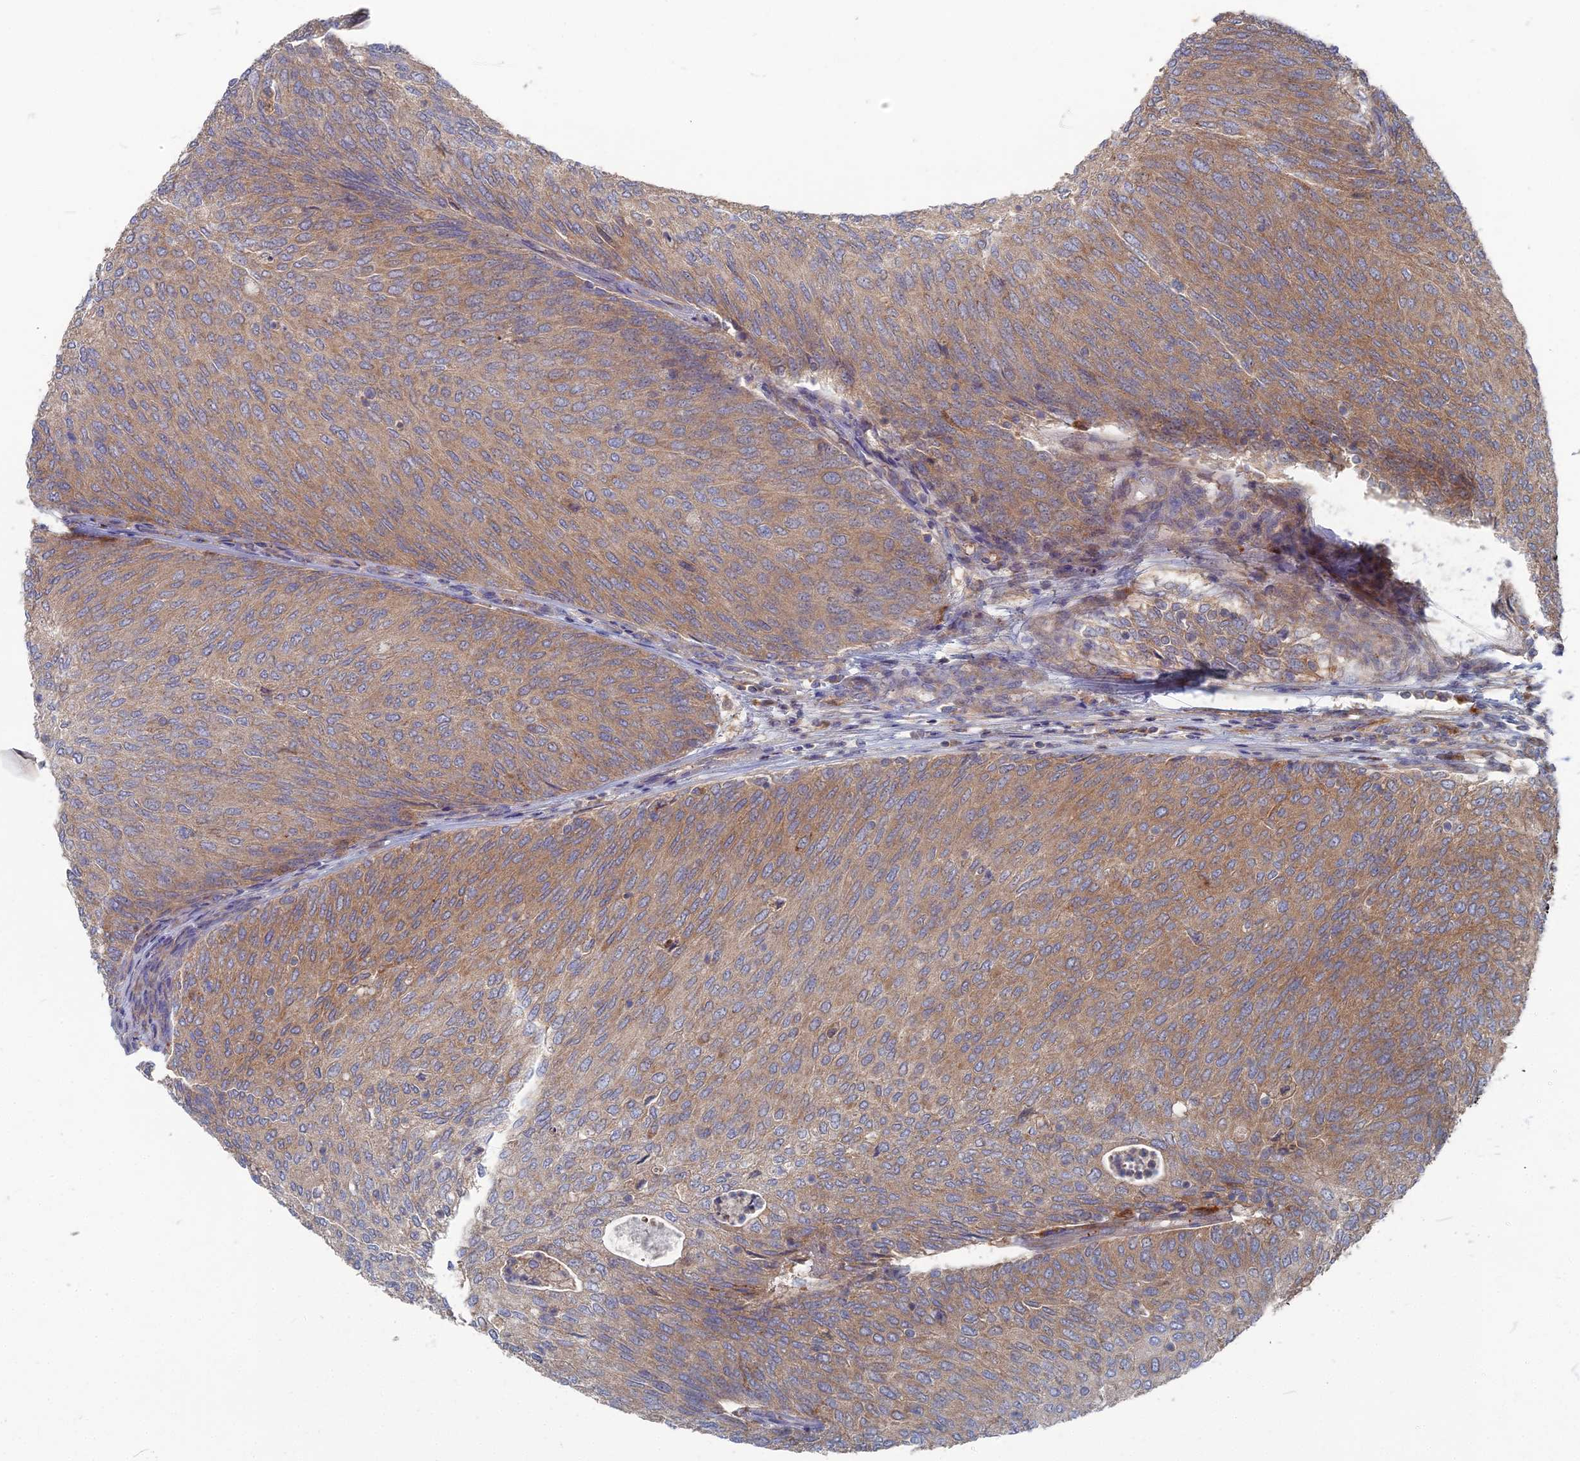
{"staining": {"intensity": "moderate", "quantity": ">75%", "location": "cytoplasmic/membranous"}, "tissue": "urothelial cancer", "cell_type": "Tumor cells", "image_type": "cancer", "snomed": [{"axis": "morphology", "description": "Urothelial carcinoma, Low grade"}, {"axis": "topography", "description": "Urinary bladder"}], "caption": "There is medium levels of moderate cytoplasmic/membranous positivity in tumor cells of urothelial cancer, as demonstrated by immunohistochemical staining (brown color).", "gene": "PPCDC", "patient": {"sex": "female", "age": 79}}